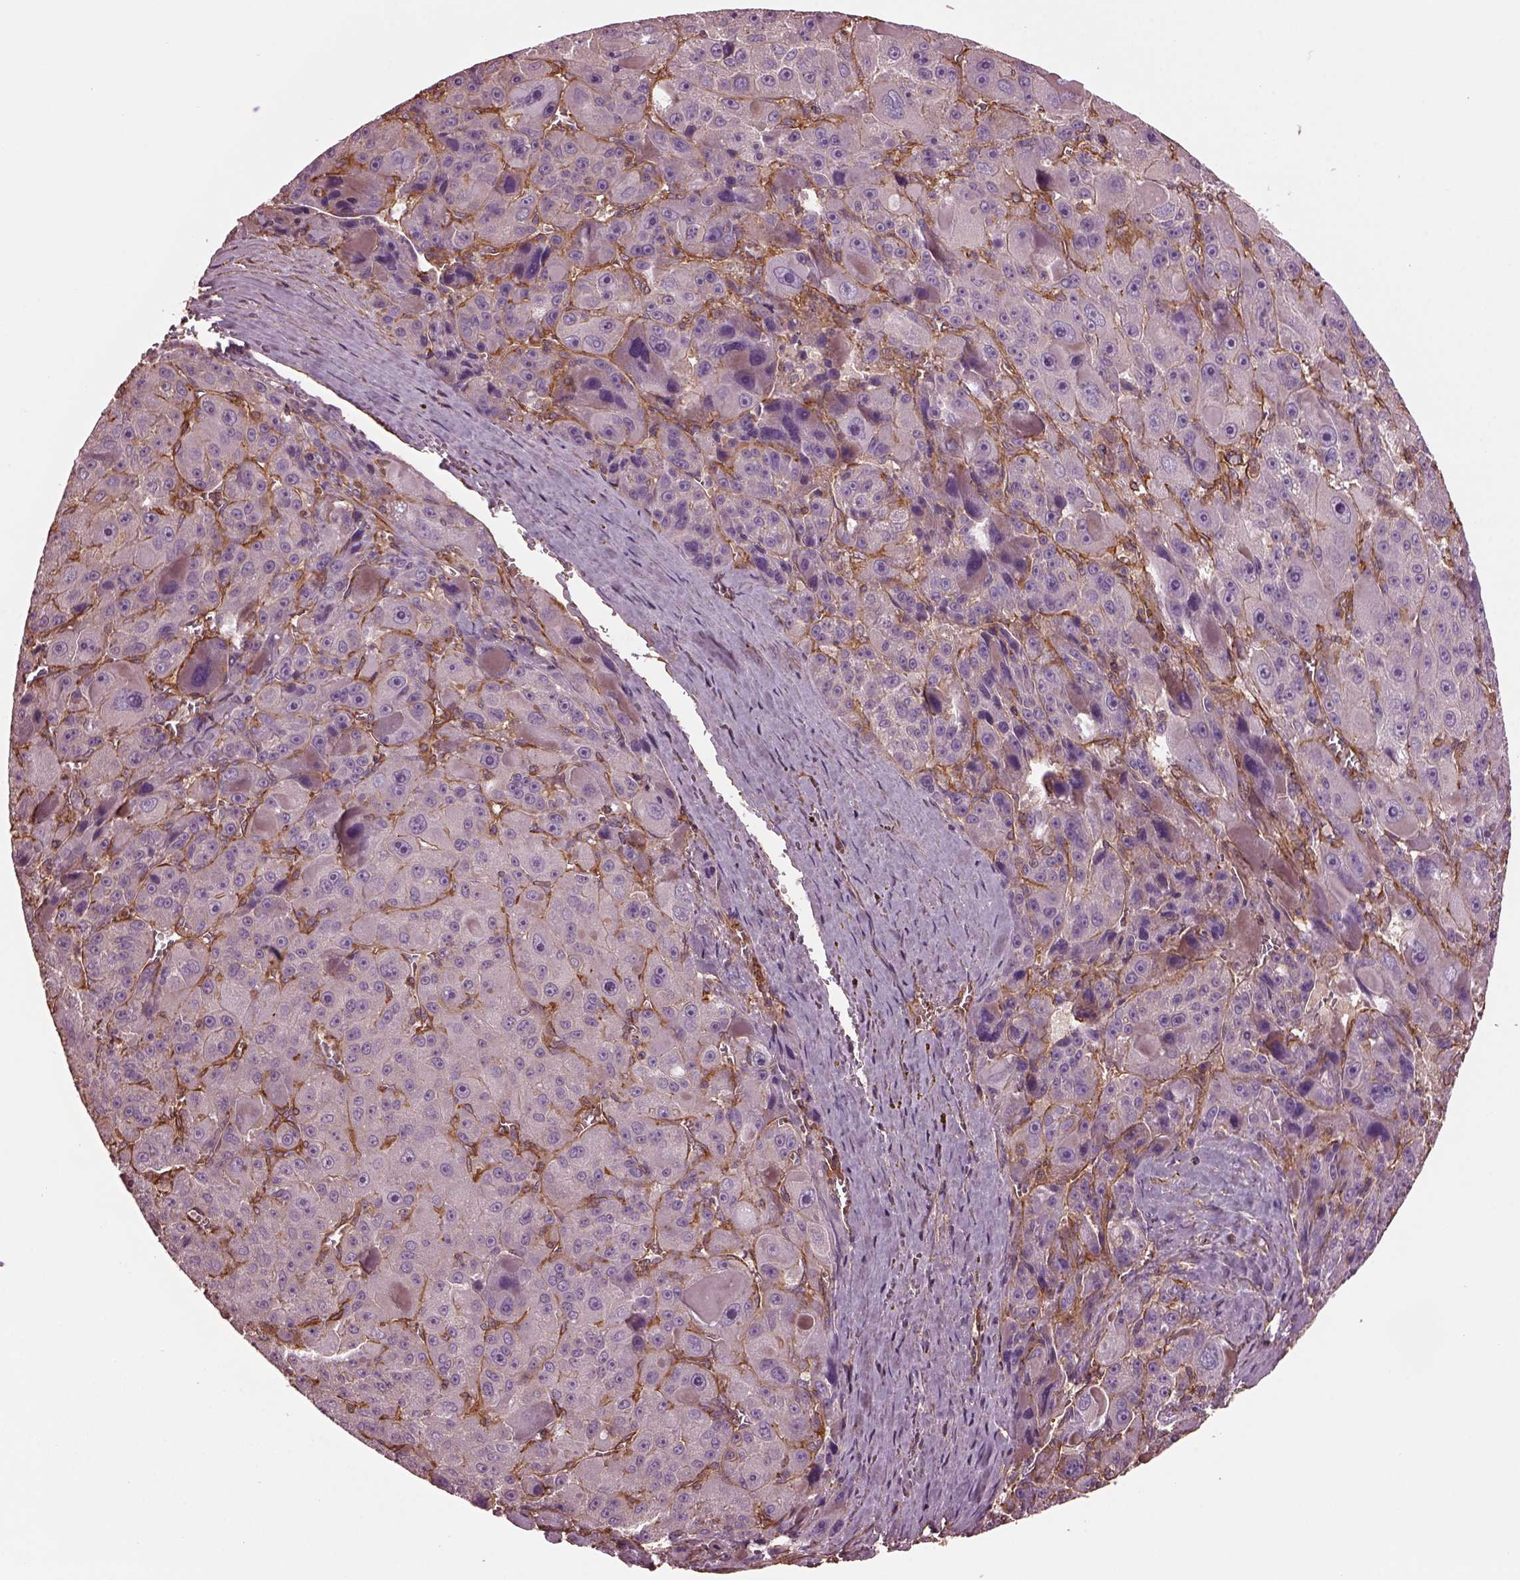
{"staining": {"intensity": "moderate", "quantity": "<25%", "location": "cytoplasmic/membranous"}, "tissue": "liver cancer", "cell_type": "Tumor cells", "image_type": "cancer", "snomed": [{"axis": "morphology", "description": "Carcinoma, Hepatocellular, NOS"}, {"axis": "topography", "description": "Liver"}], "caption": "Protein expression by immunohistochemistry demonstrates moderate cytoplasmic/membranous staining in approximately <25% of tumor cells in liver hepatocellular carcinoma. The protein of interest is stained brown, and the nuclei are stained in blue (DAB IHC with brightfield microscopy, high magnification).", "gene": "MYL6", "patient": {"sex": "male", "age": 76}}